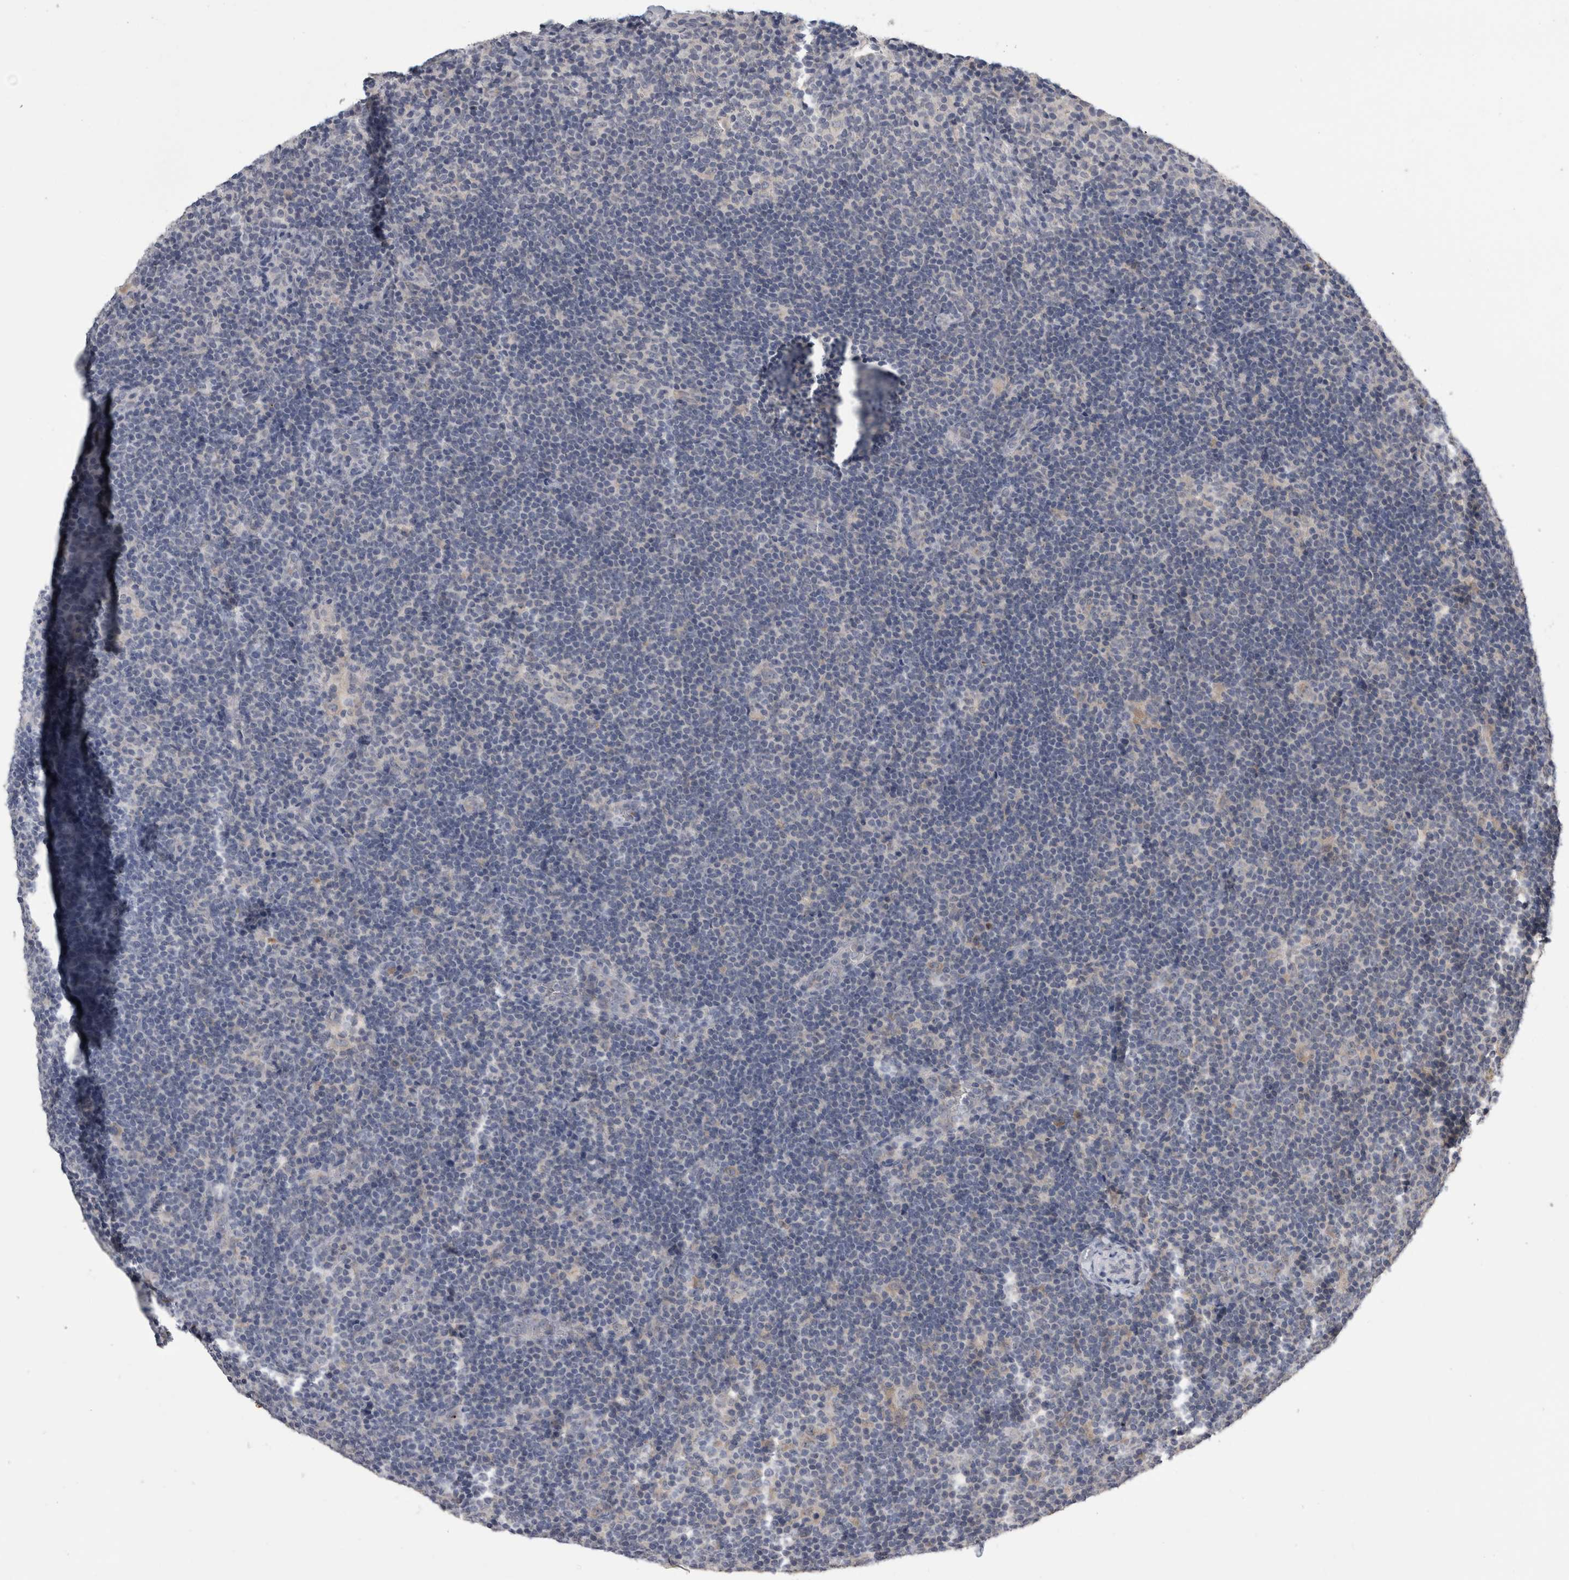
{"staining": {"intensity": "negative", "quantity": "none", "location": "none"}, "tissue": "lymphoma", "cell_type": "Tumor cells", "image_type": "cancer", "snomed": [{"axis": "morphology", "description": "Hodgkin's disease, NOS"}, {"axis": "topography", "description": "Lymph node"}], "caption": "Immunohistochemical staining of human lymphoma reveals no significant staining in tumor cells.", "gene": "ANXA13", "patient": {"sex": "female", "age": 57}}